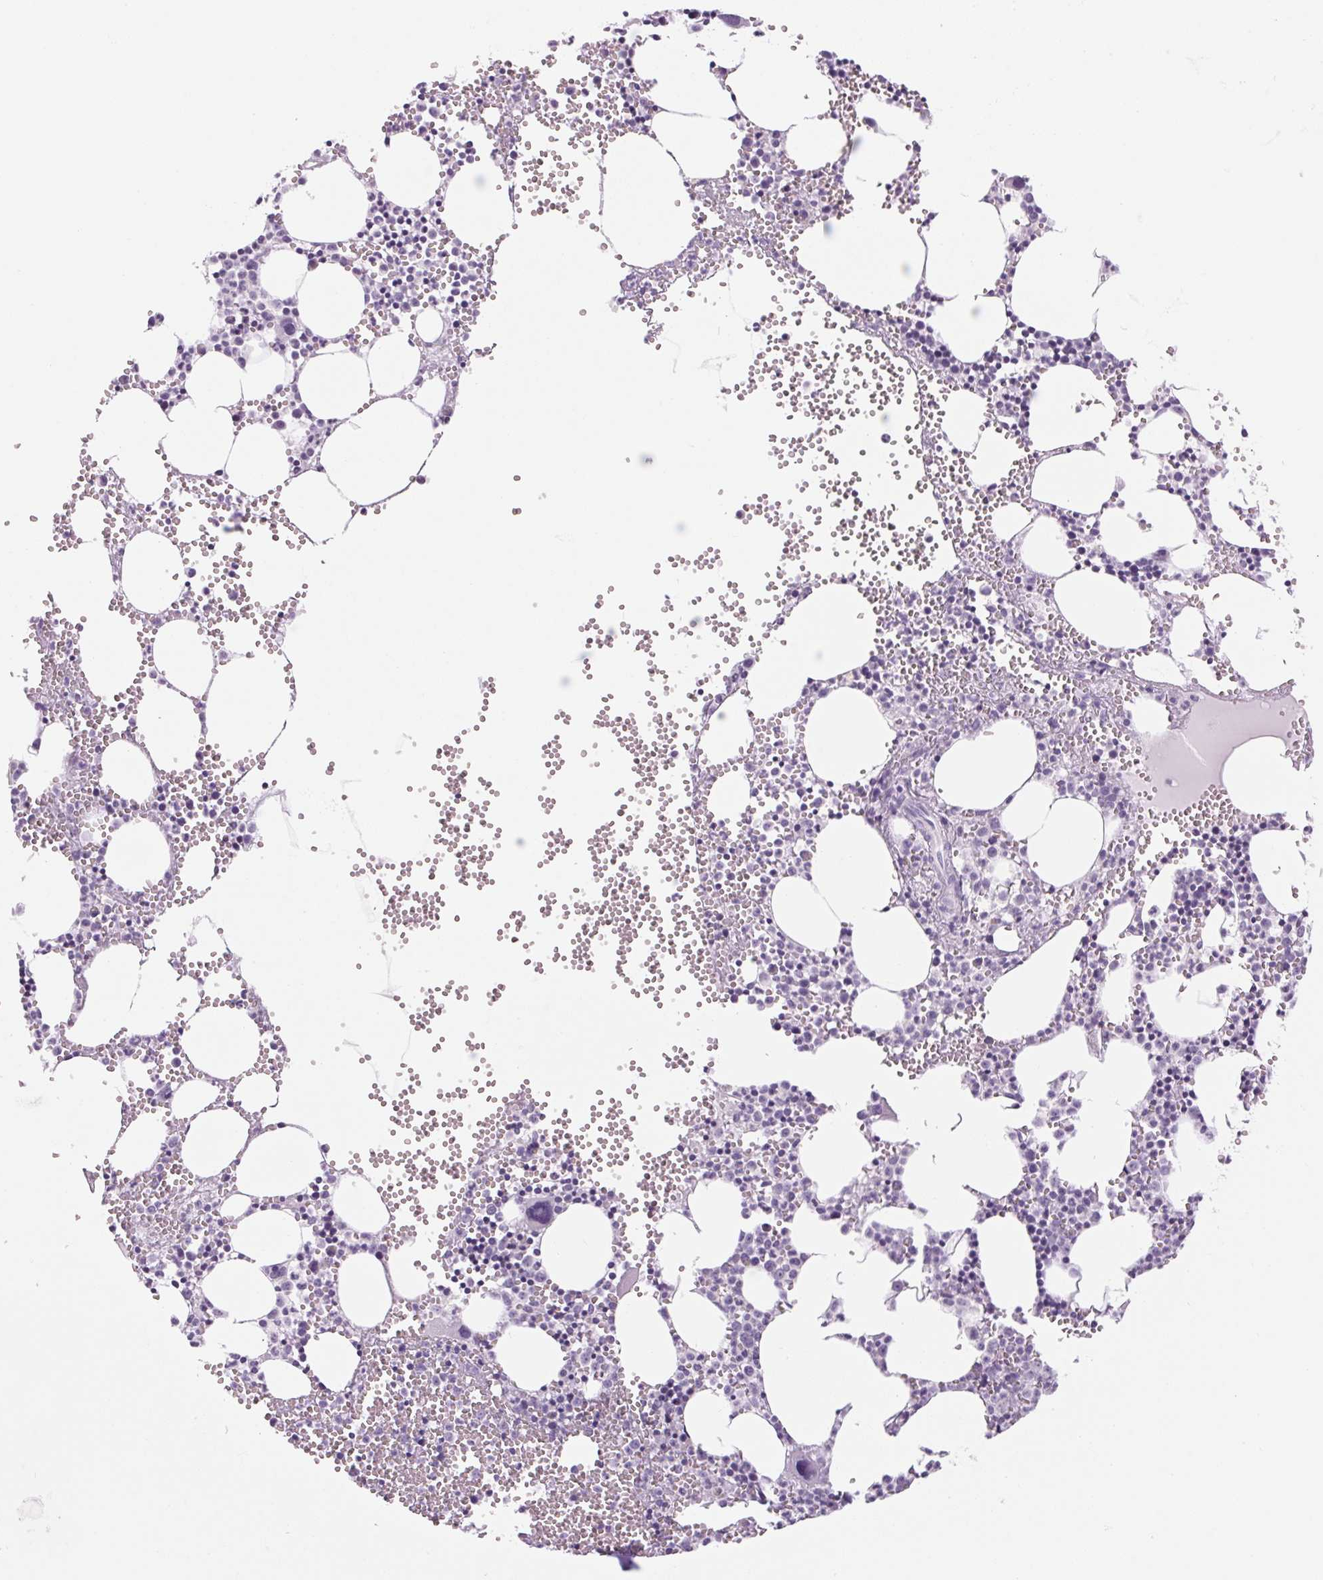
{"staining": {"intensity": "negative", "quantity": "none", "location": "none"}, "tissue": "bone marrow", "cell_type": "Hematopoietic cells", "image_type": "normal", "snomed": [{"axis": "morphology", "description": "Normal tissue, NOS"}, {"axis": "topography", "description": "Bone marrow"}], "caption": "DAB (3,3'-diaminobenzidine) immunohistochemical staining of unremarkable human bone marrow reveals no significant positivity in hematopoietic cells. Brightfield microscopy of IHC stained with DAB (3,3'-diaminobenzidine) (brown) and hematoxylin (blue), captured at high magnification.", "gene": "RPTN", "patient": {"sex": "male", "age": 89}}